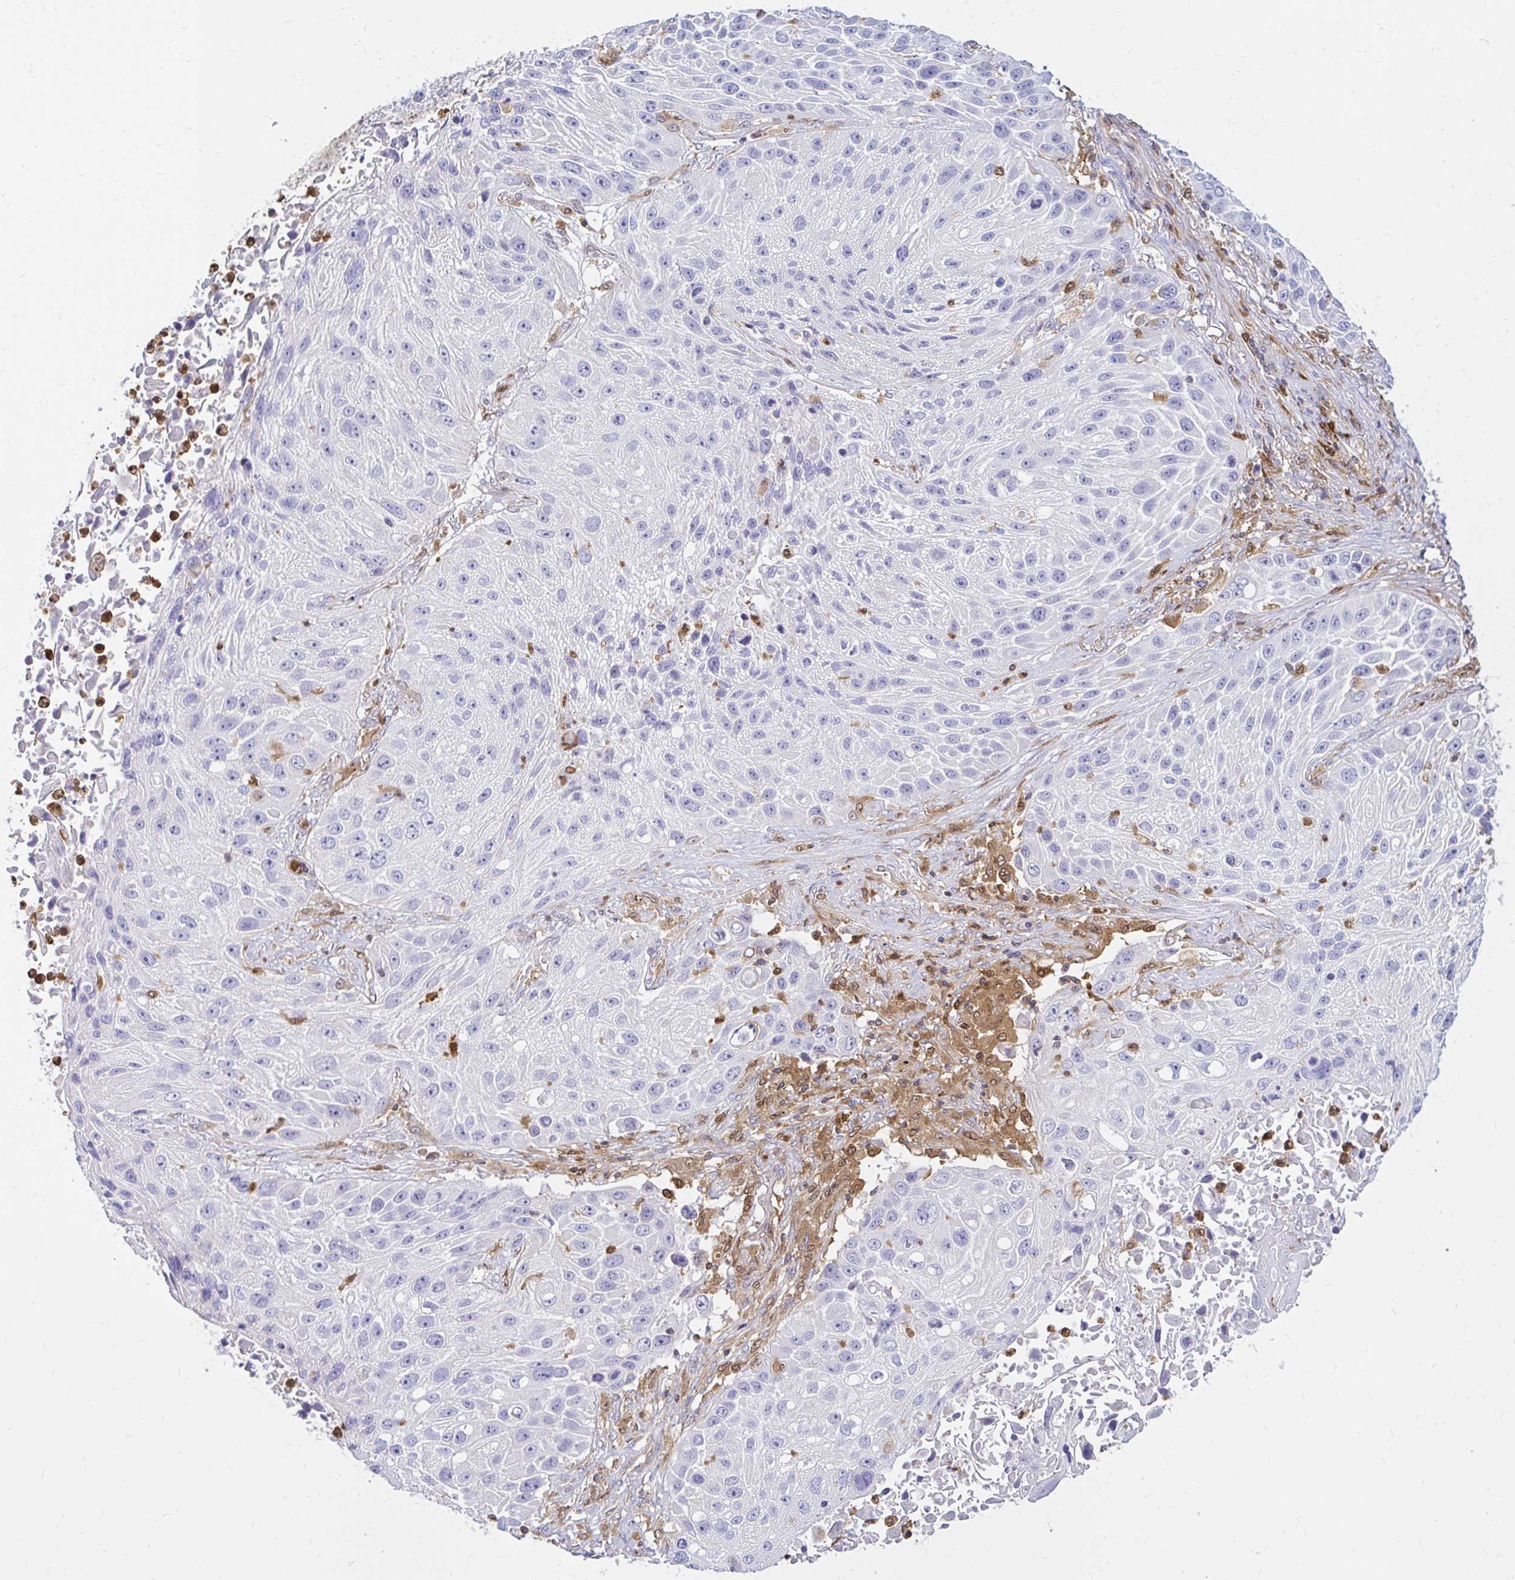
{"staining": {"intensity": "negative", "quantity": "none", "location": "none"}, "tissue": "lung cancer", "cell_type": "Tumor cells", "image_type": "cancer", "snomed": [{"axis": "morphology", "description": "Normal morphology"}, {"axis": "morphology", "description": "Squamous cell carcinoma, NOS"}, {"axis": "topography", "description": "Lymph node"}, {"axis": "topography", "description": "Lung"}], "caption": "High power microscopy micrograph of an immunohistochemistry micrograph of squamous cell carcinoma (lung), revealing no significant staining in tumor cells.", "gene": "PYCARD", "patient": {"sex": "male", "age": 67}}